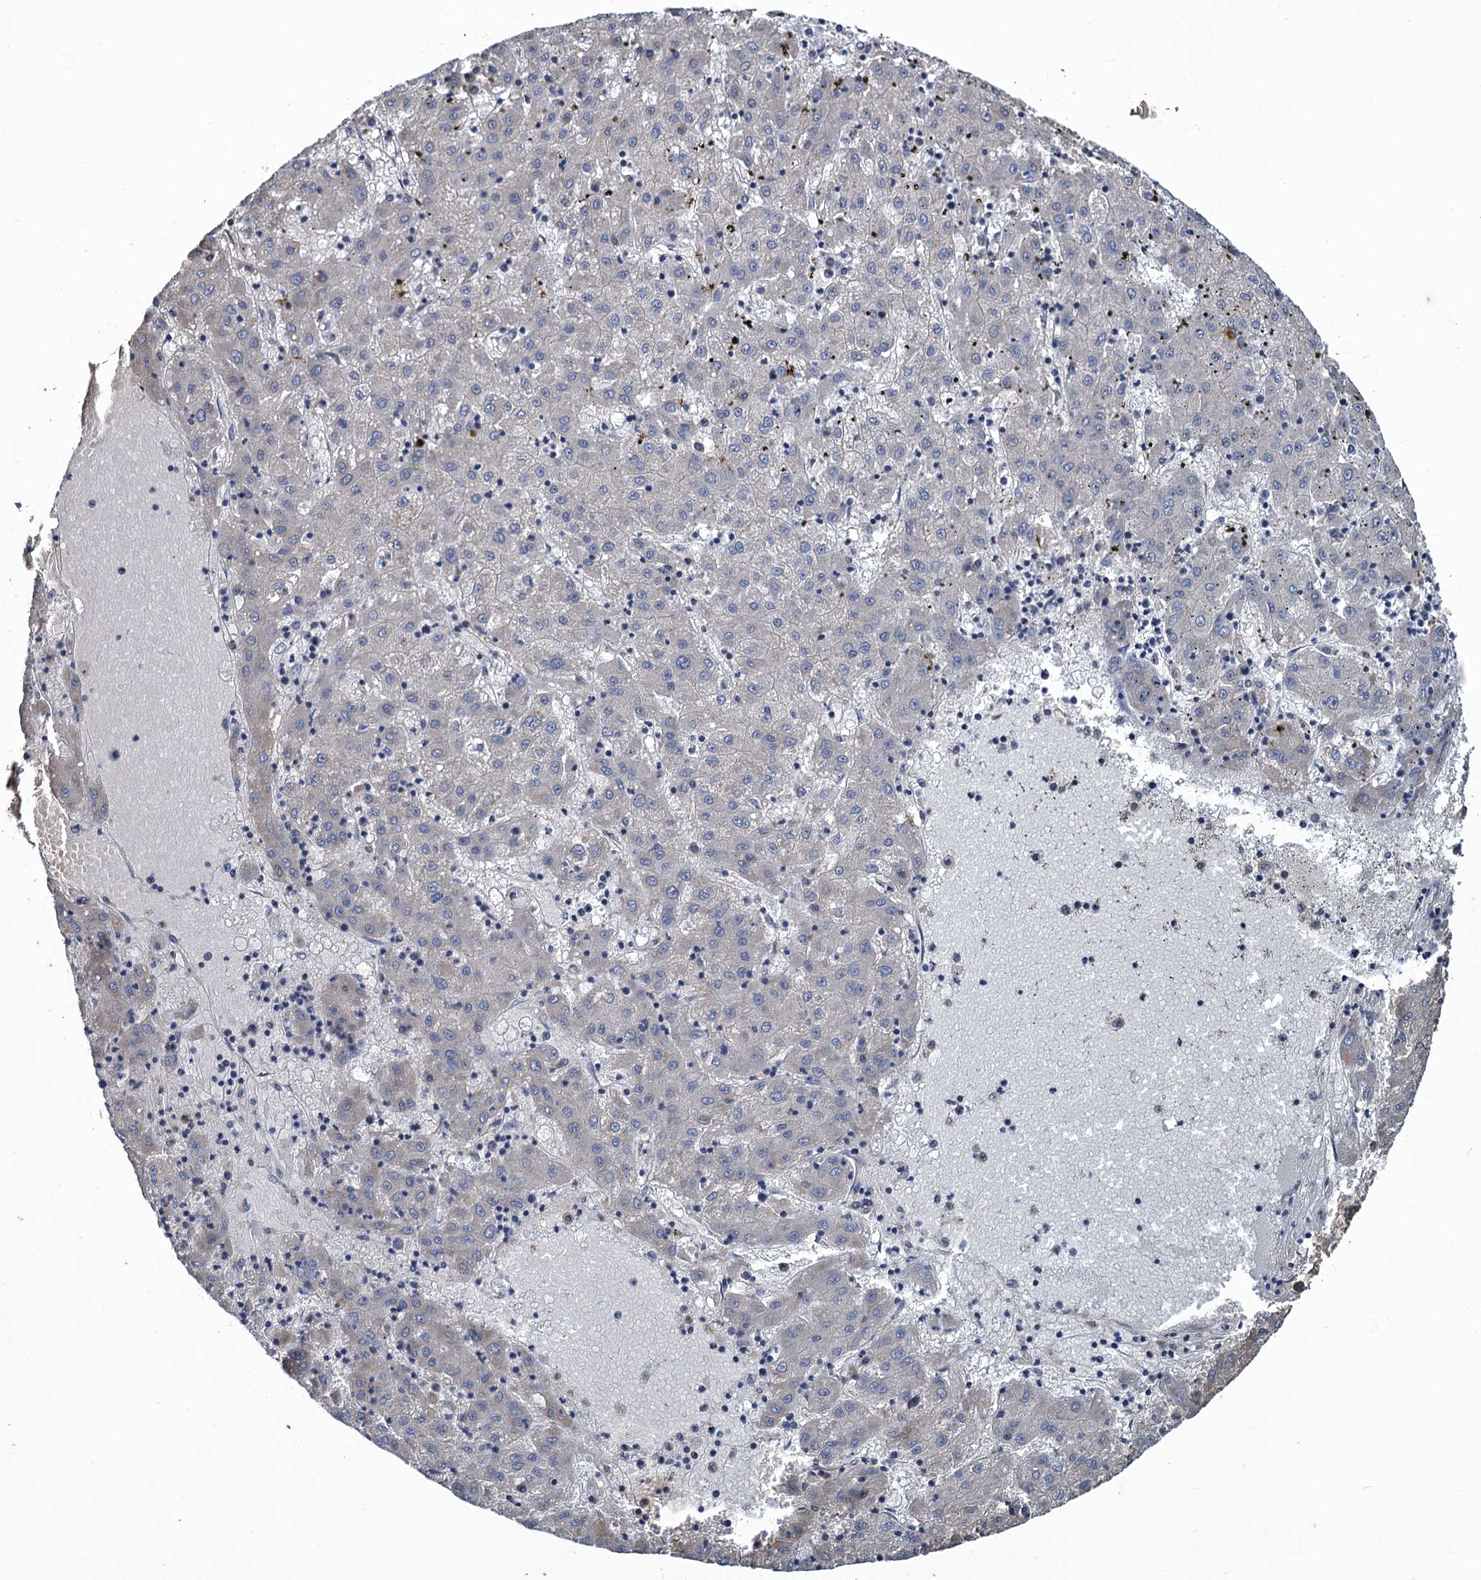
{"staining": {"intensity": "negative", "quantity": "none", "location": "none"}, "tissue": "liver cancer", "cell_type": "Tumor cells", "image_type": "cancer", "snomed": [{"axis": "morphology", "description": "Carcinoma, Hepatocellular, NOS"}, {"axis": "topography", "description": "Liver"}], "caption": "High magnification brightfield microscopy of hepatocellular carcinoma (liver) stained with DAB (brown) and counterstained with hematoxylin (blue): tumor cells show no significant staining.", "gene": "SNAP29", "patient": {"sex": "male", "age": 72}}